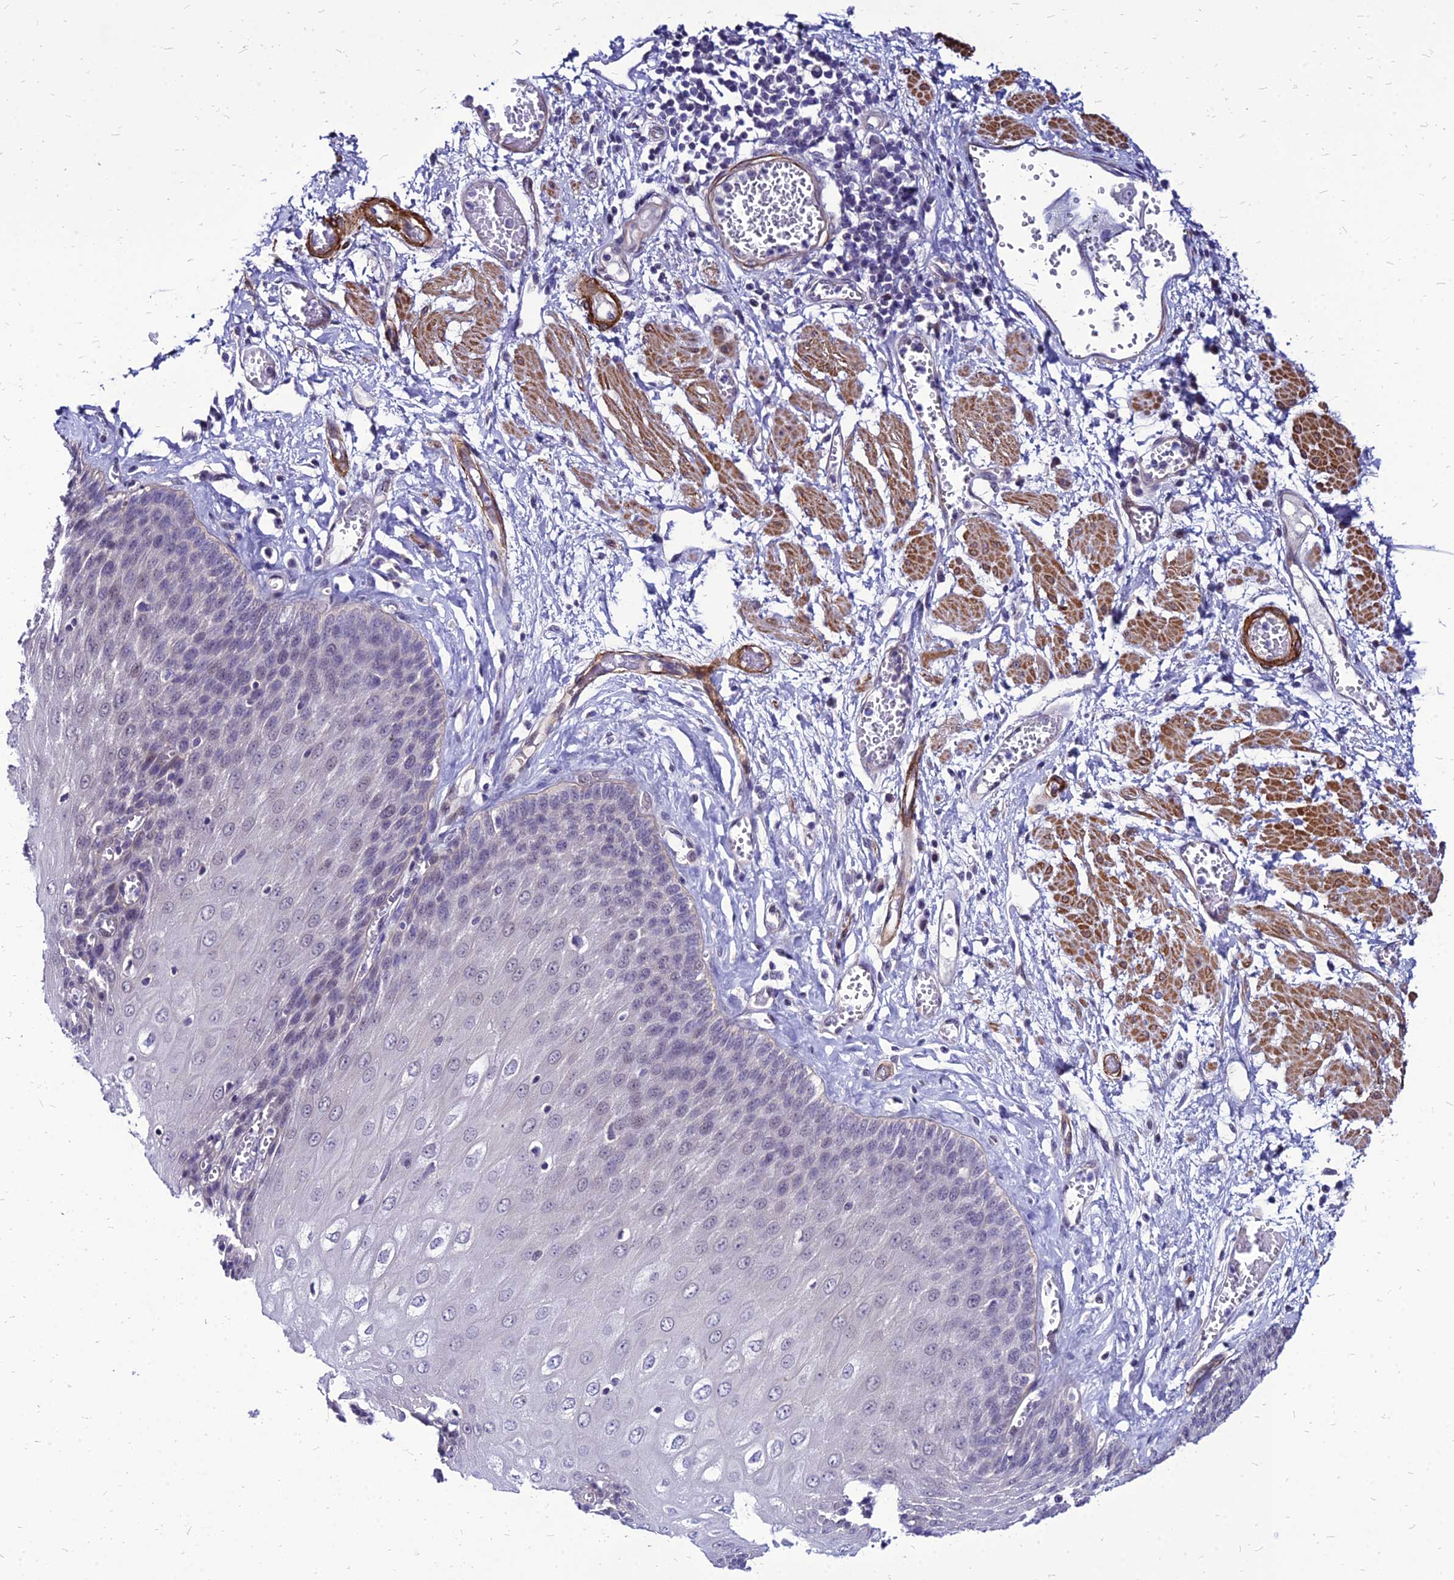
{"staining": {"intensity": "negative", "quantity": "none", "location": "none"}, "tissue": "esophagus", "cell_type": "Squamous epithelial cells", "image_type": "normal", "snomed": [{"axis": "morphology", "description": "Normal tissue, NOS"}, {"axis": "topography", "description": "Esophagus"}], "caption": "DAB (3,3'-diaminobenzidine) immunohistochemical staining of normal human esophagus reveals no significant positivity in squamous epithelial cells. (IHC, brightfield microscopy, high magnification).", "gene": "YEATS2", "patient": {"sex": "male", "age": 60}}